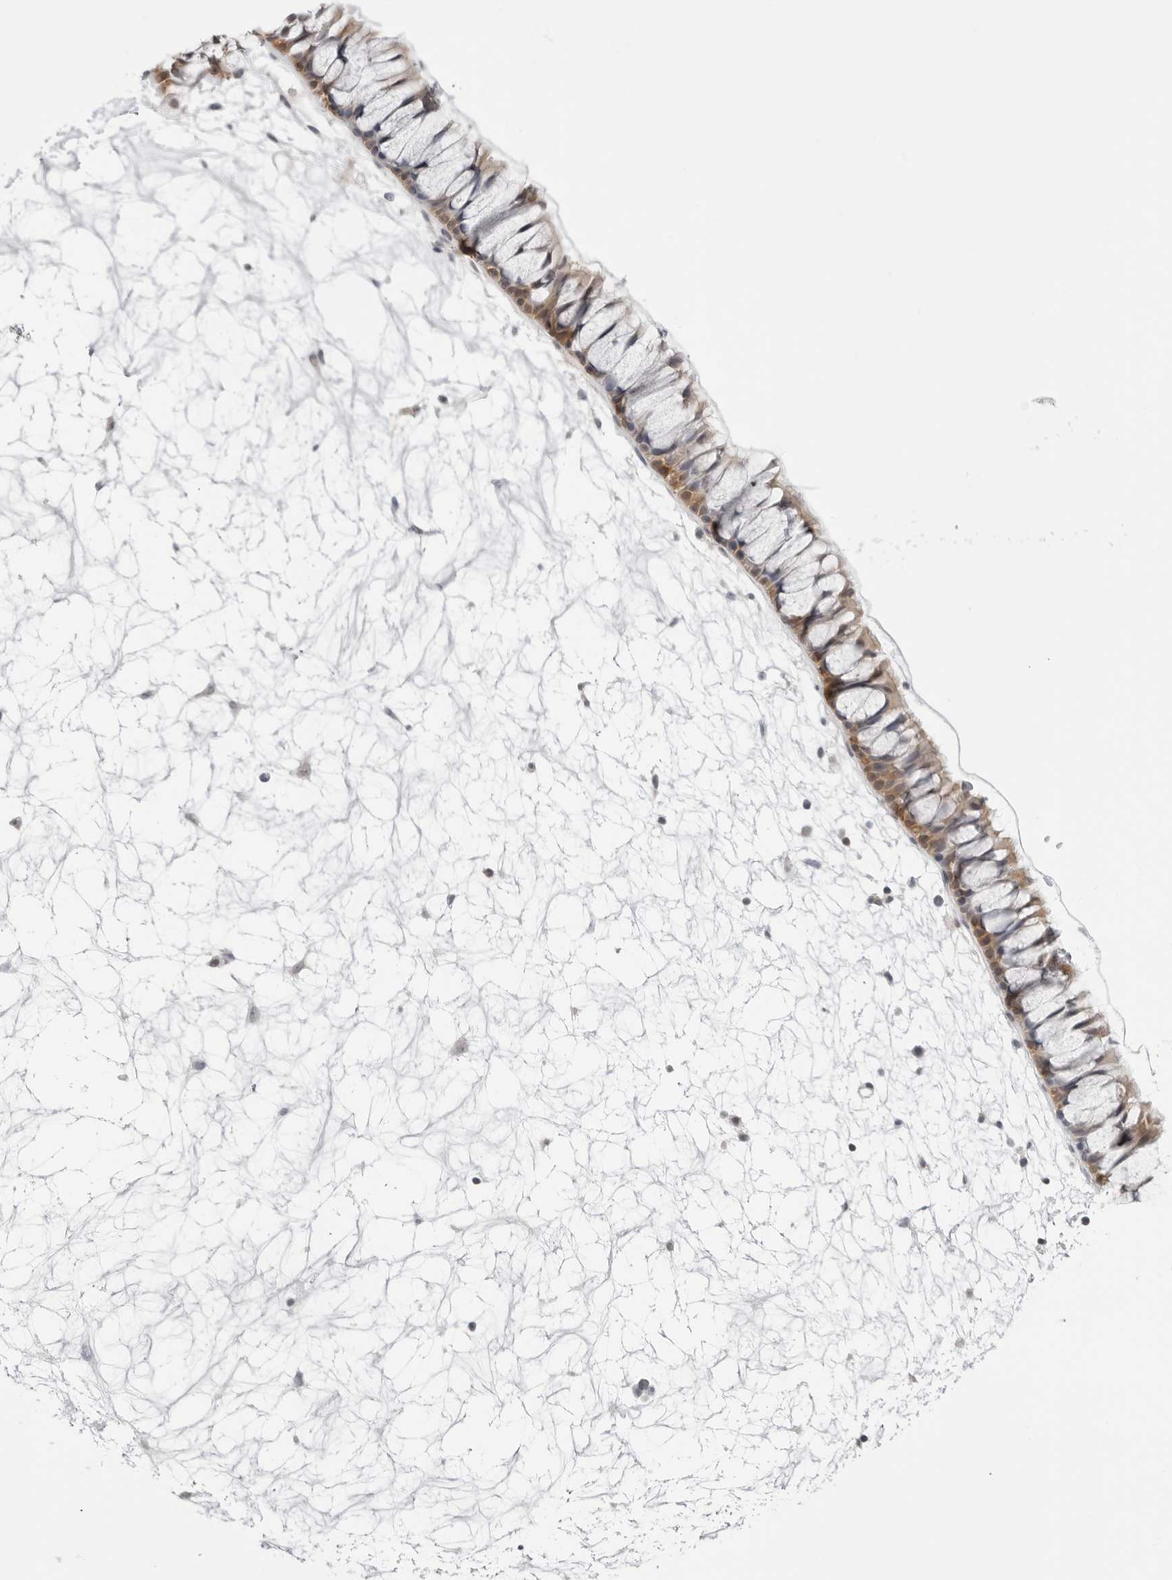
{"staining": {"intensity": "moderate", "quantity": ">75%", "location": "cytoplasmic/membranous"}, "tissue": "nasopharynx", "cell_type": "Respiratory epithelial cells", "image_type": "normal", "snomed": [{"axis": "morphology", "description": "Normal tissue, NOS"}, {"axis": "topography", "description": "Nasopharynx"}], "caption": "This image displays benign nasopharynx stained with immunohistochemistry (IHC) to label a protein in brown. The cytoplasmic/membranous of respiratory epithelial cells show moderate positivity for the protein. Nuclei are counter-stained blue.", "gene": "YWHAG", "patient": {"sex": "male", "age": 64}}